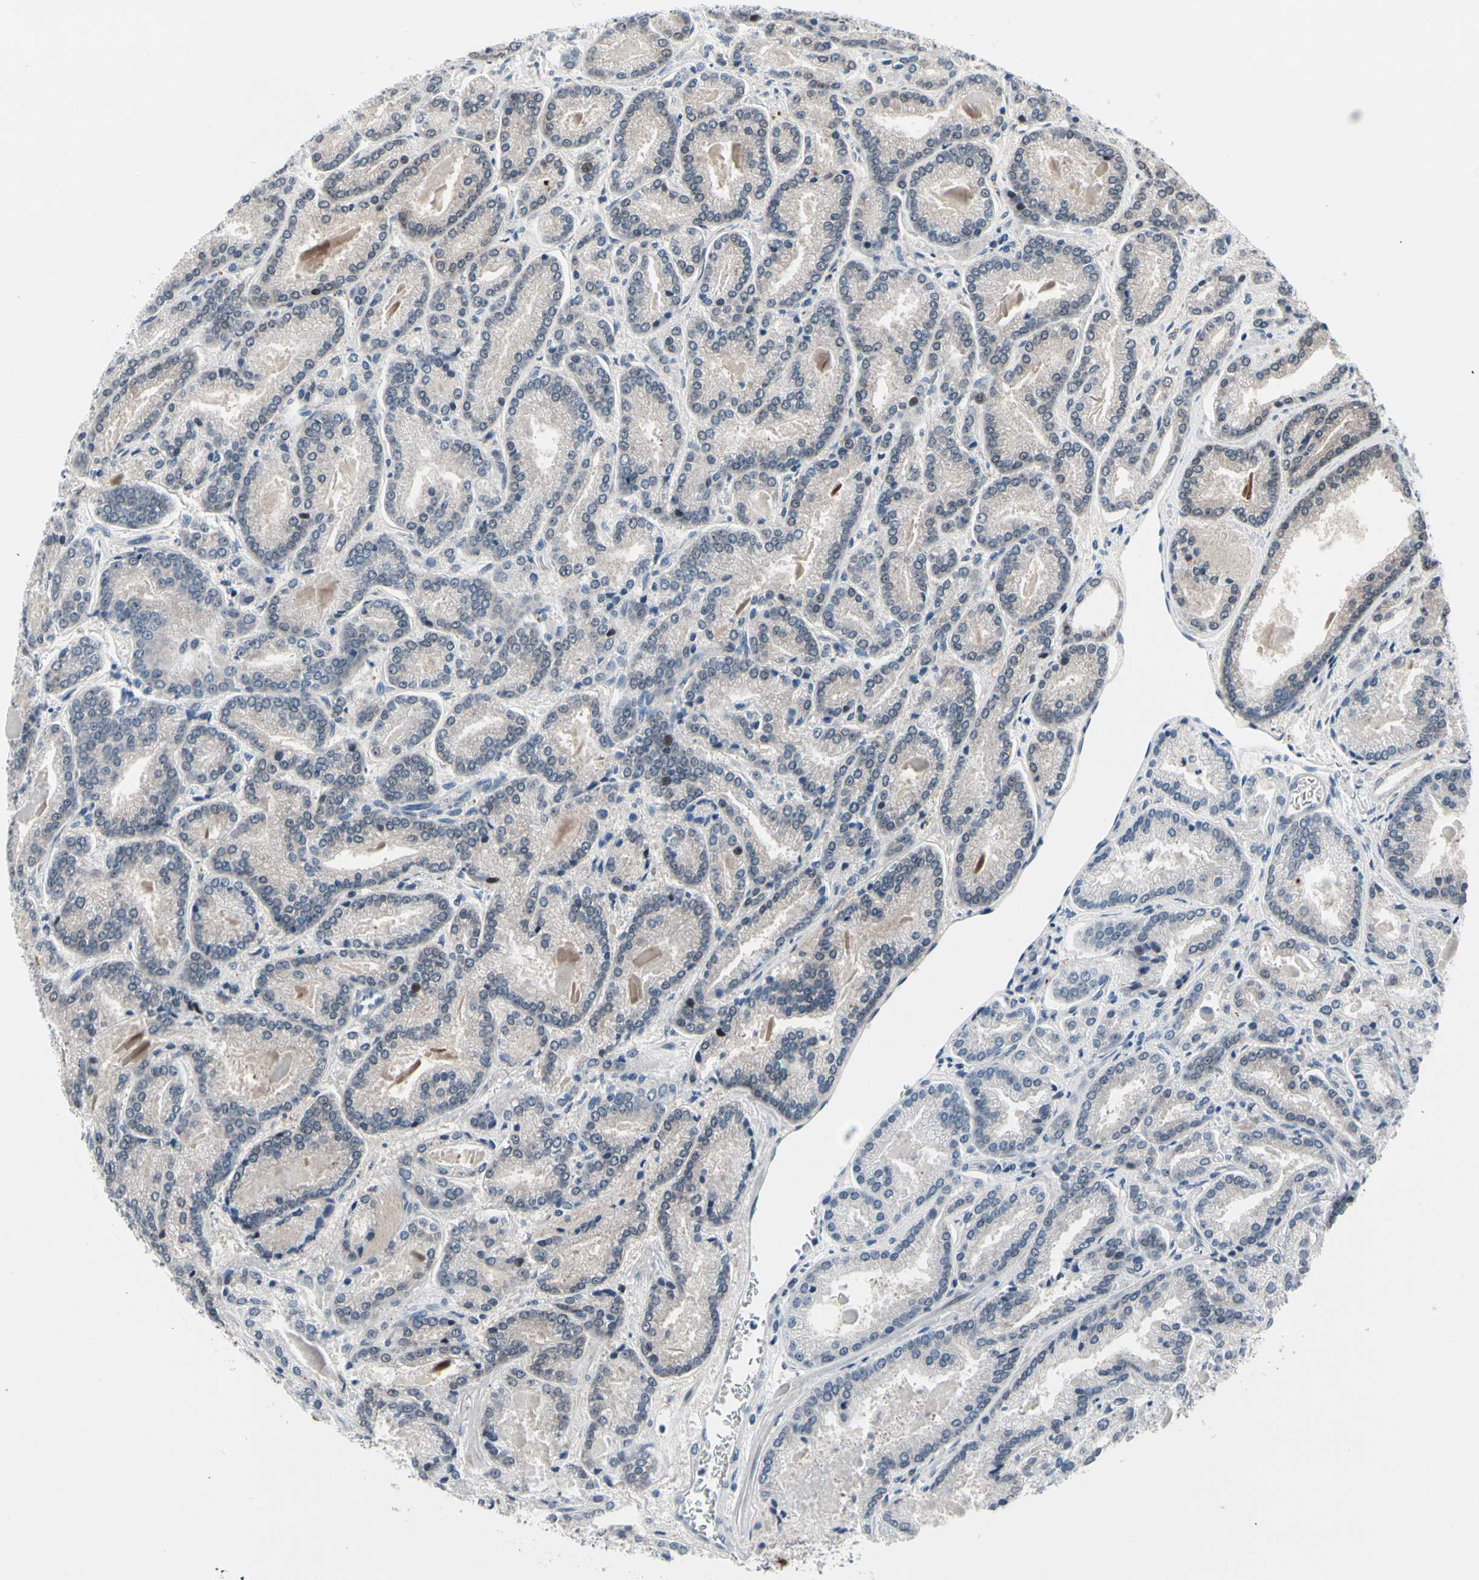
{"staining": {"intensity": "weak", "quantity": "<25%", "location": "cytoplasmic/membranous"}, "tissue": "prostate cancer", "cell_type": "Tumor cells", "image_type": "cancer", "snomed": [{"axis": "morphology", "description": "Adenocarcinoma, Low grade"}, {"axis": "topography", "description": "Prostate"}], "caption": "Prostate cancer (low-grade adenocarcinoma) stained for a protein using IHC shows no staining tumor cells.", "gene": "TXN", "patient": {"sex": "male", "age": 59}}